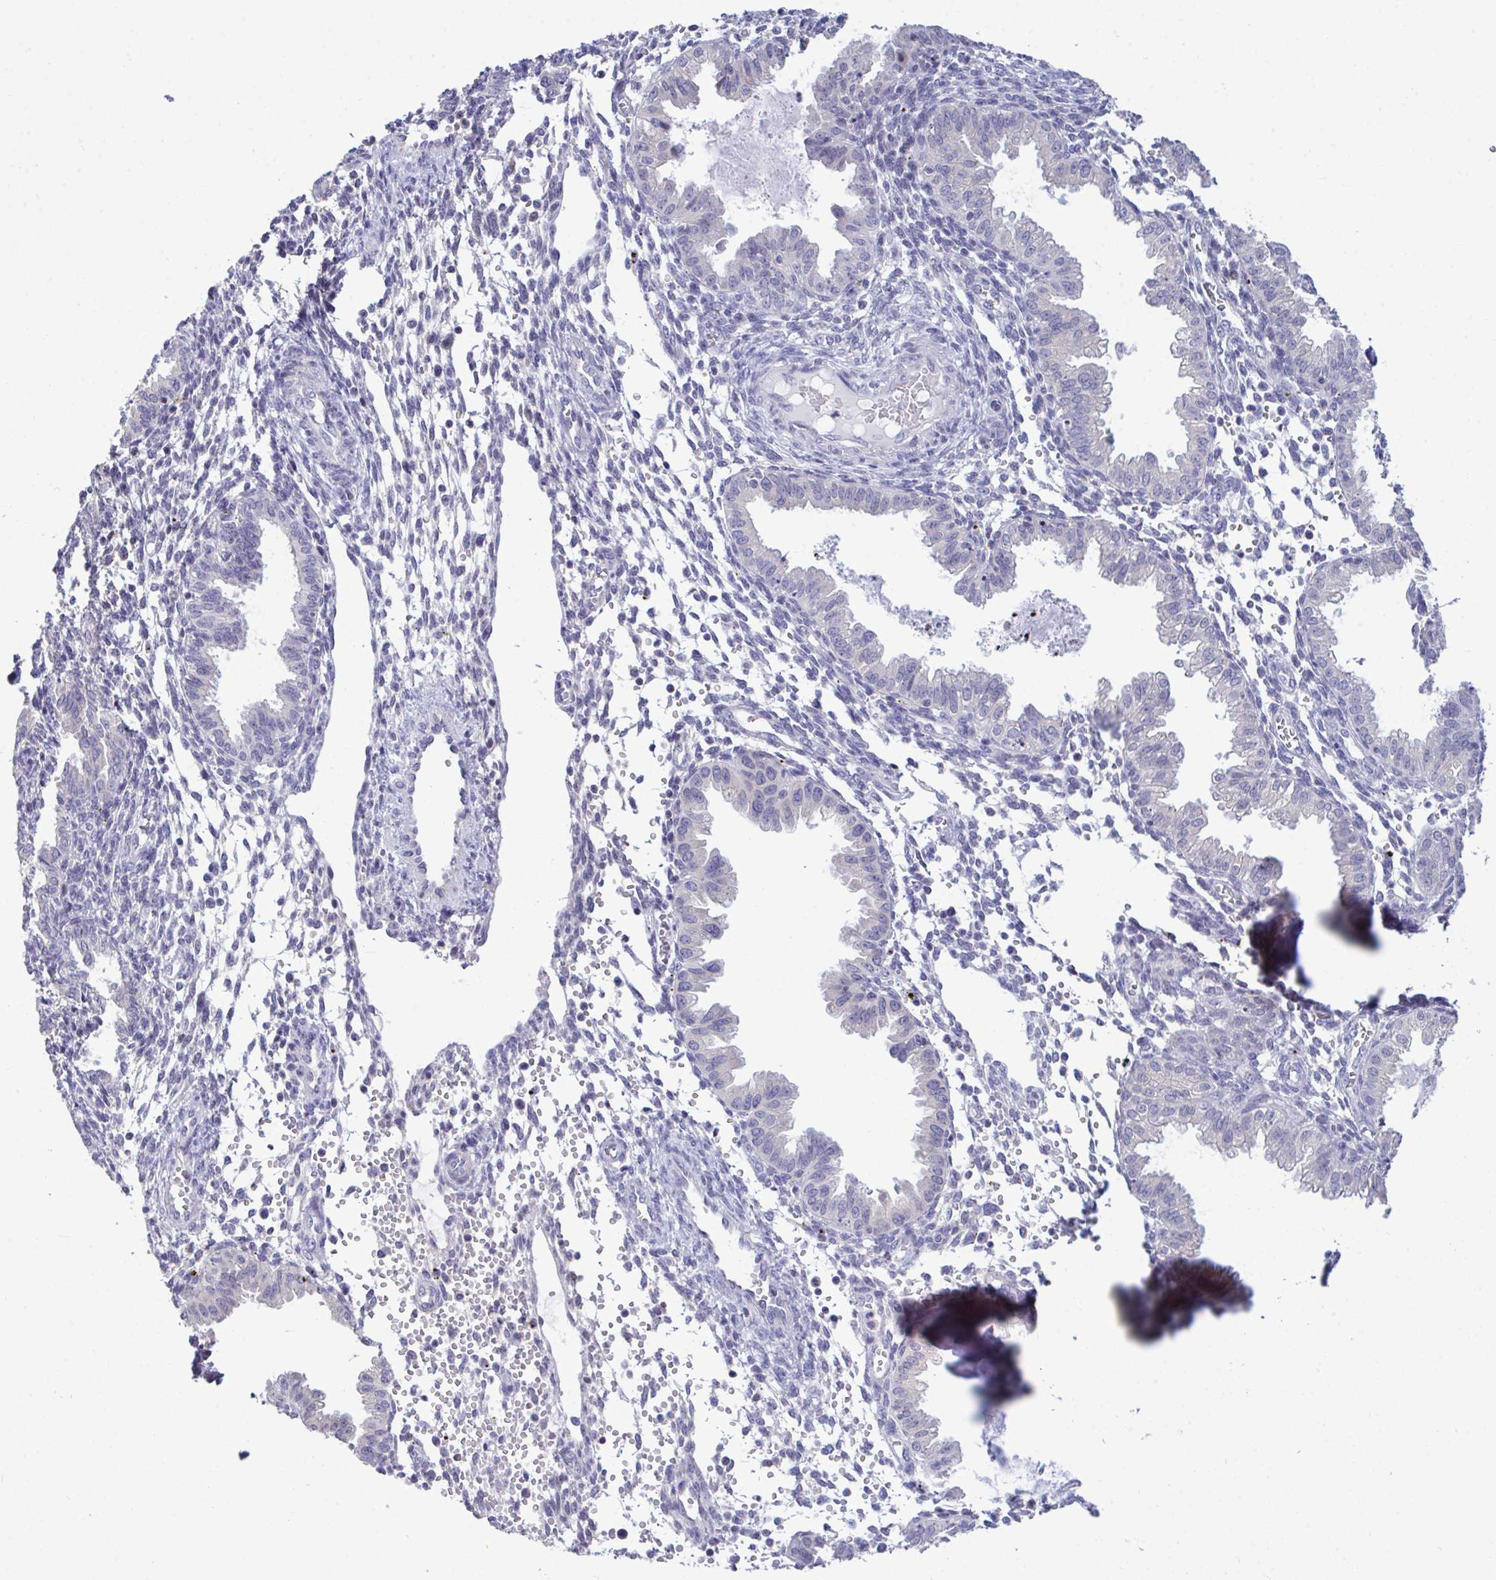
{"staining": {"intensity": "negative", "quantity": "none", "location": "none"}, "tissue": "endometrium", "cell_type": "Cells in endometrial stroma", "image_type": "normal", "snomed": [{"axis": "morphology", "description": "Normal tissue, NOS"}, {"axis": "topography", "description": "Endometrium"}], "caption": "This is an immunohistochemistry micrograph of benign endometrium. There is no positivity in cells in endometrial stroma.", "gene": "PIGK", "patient": {"sex": "female", "age": 33}}